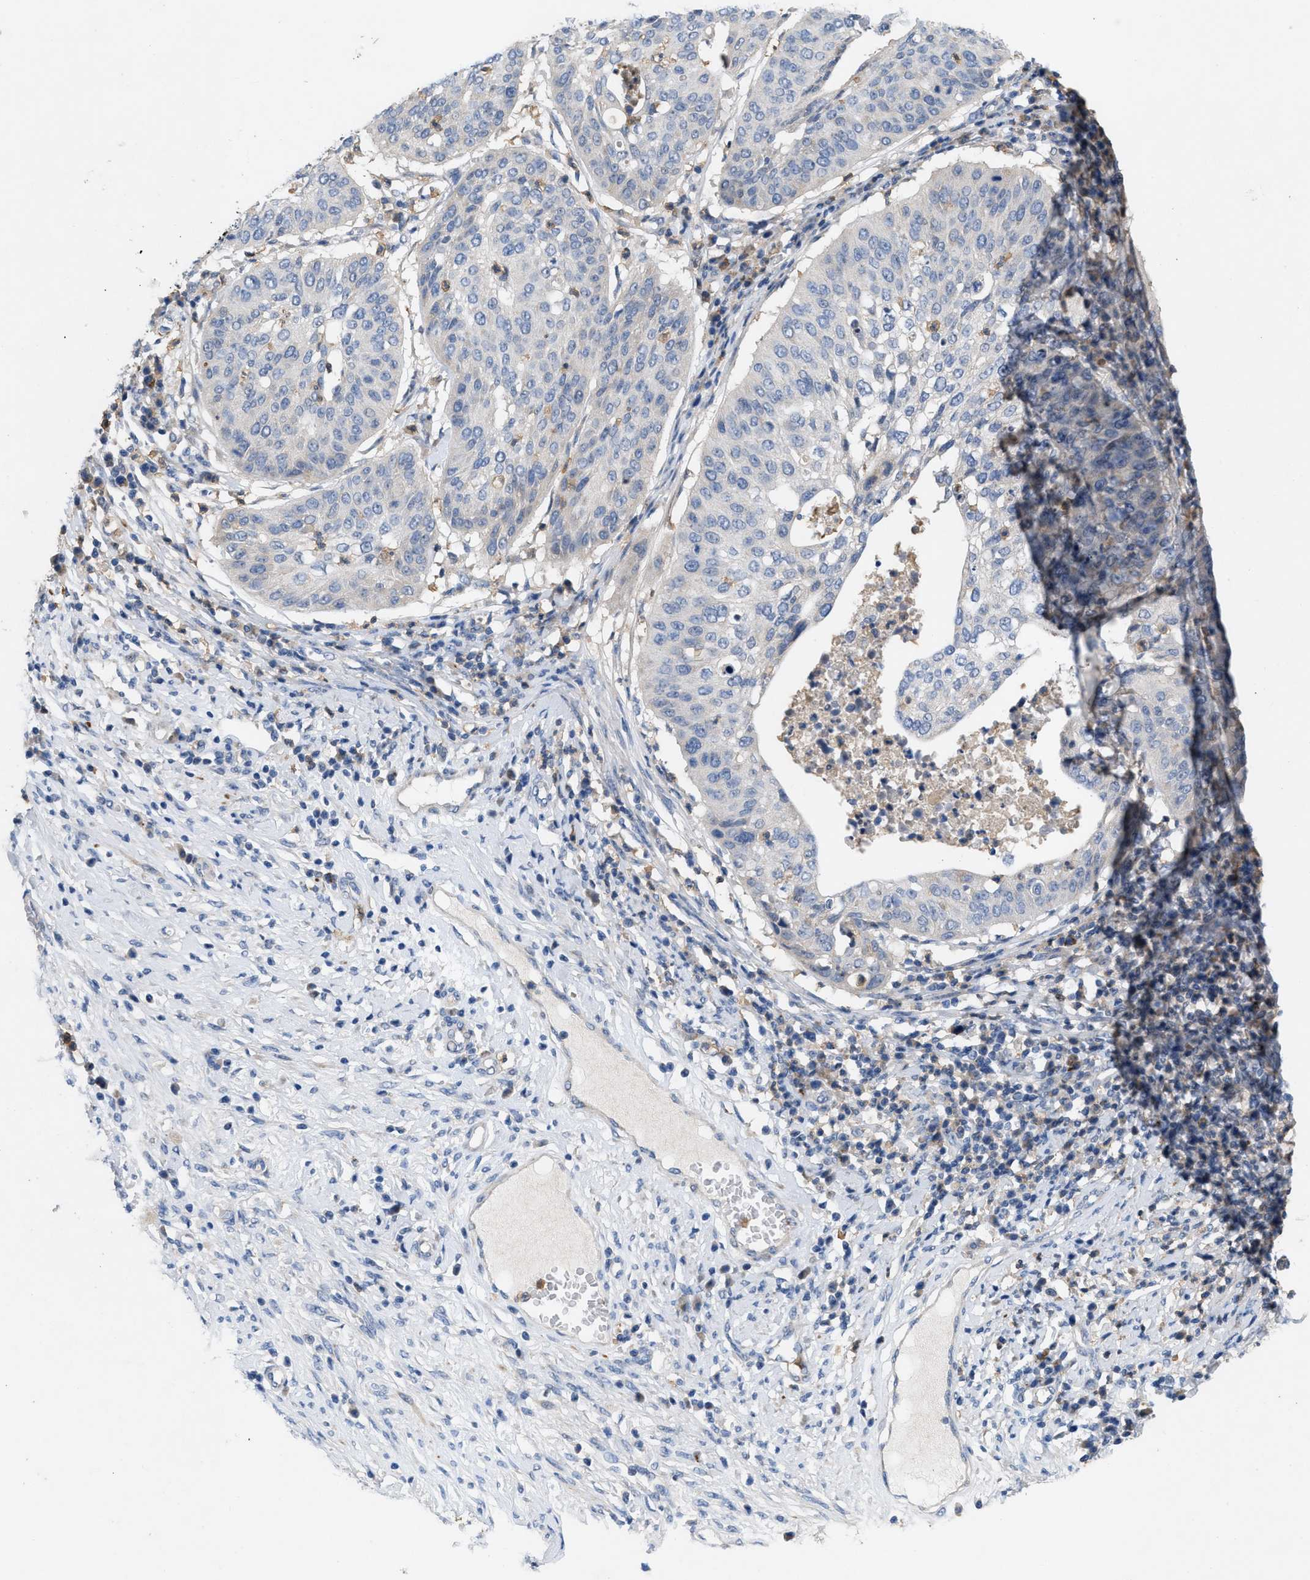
{"staining": {"intensity": "negative", "quantity": "none", "location": "none"}, "tissue": "cervical cancer", "cell_type": "Tumor cells", "image_type": "cancer", "snomed": [{"axis": "morphology", "description": "Normal tissue, NOS"}, {"axis": "morphology", "description": "Squamous cell carcinoma, NOS"}, {"axis": "topography", "description": "Cervix"}], "caption": "IHC photomicrograph of neoplastic tissue: human cervical cancer (squamous cell carcinoma) stained with DAB (3,3'-diaminobenzidine) exhibits no significant protein expression in tumor cells.", "gene": "PLPPR5", "patient": {"sex": "female", "age": 39}}